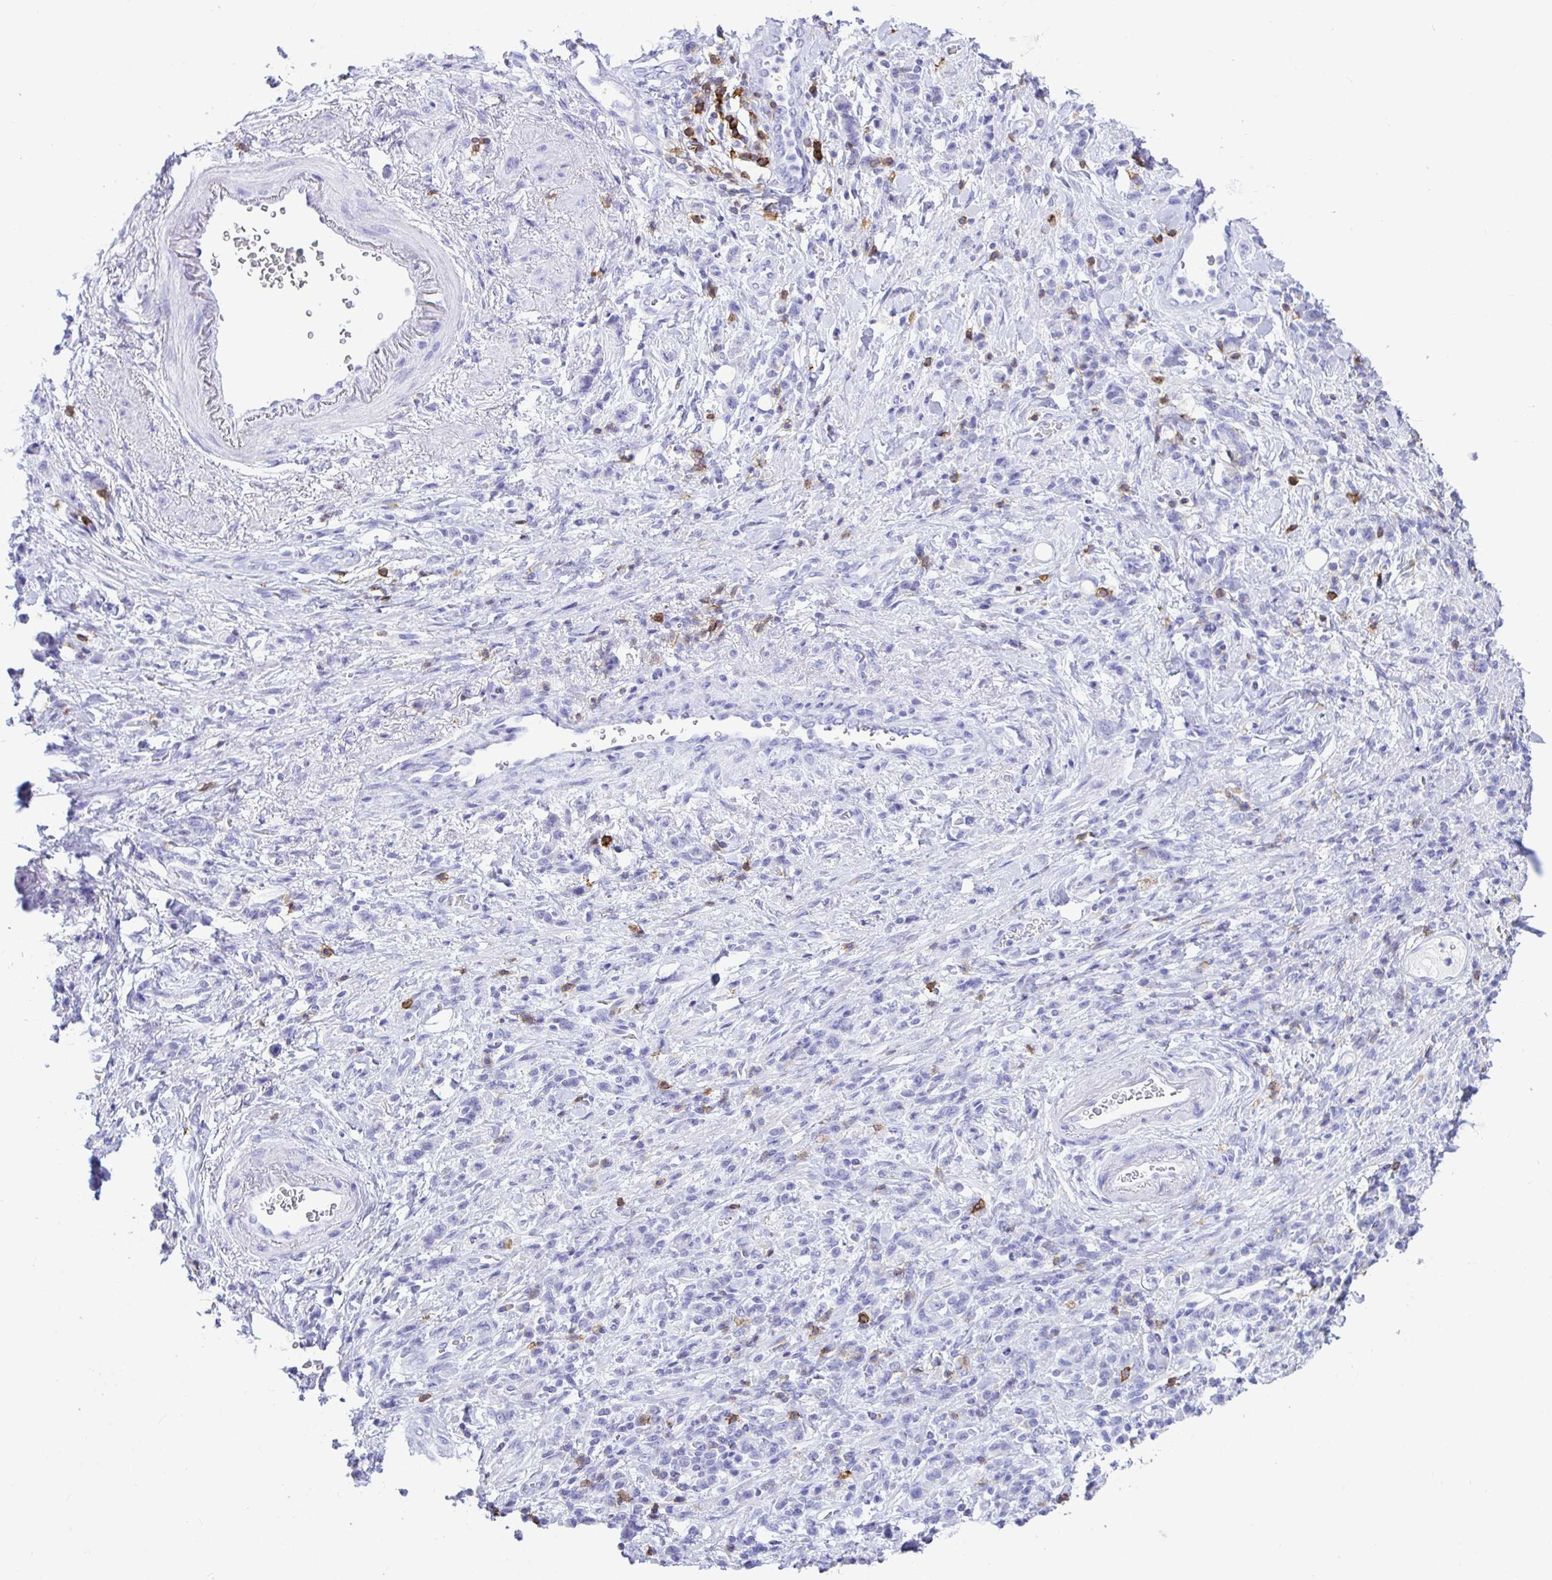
{"staining": {"intensity": "negative", "quantity": "none", "location": "none"}, "tissue": "stomach cancer", "cell_type": "Tumor cells", "image_type": "cancer", "snomed": [{"axis": "morphology", "description": "Adenocarcinoma, NOS"}, {"axis": "topography", "description": "Stomach"}], "caption": "High magnification brightfield microscopy of stomach adenocarcinoma stained with DAB (brown) and counterstained with hematoxylin (blue): tumor cells show no significant expression. Nuclei are stained in blue.", "gene": "CD5", "patient": {"sex": "male", "age": 77}}